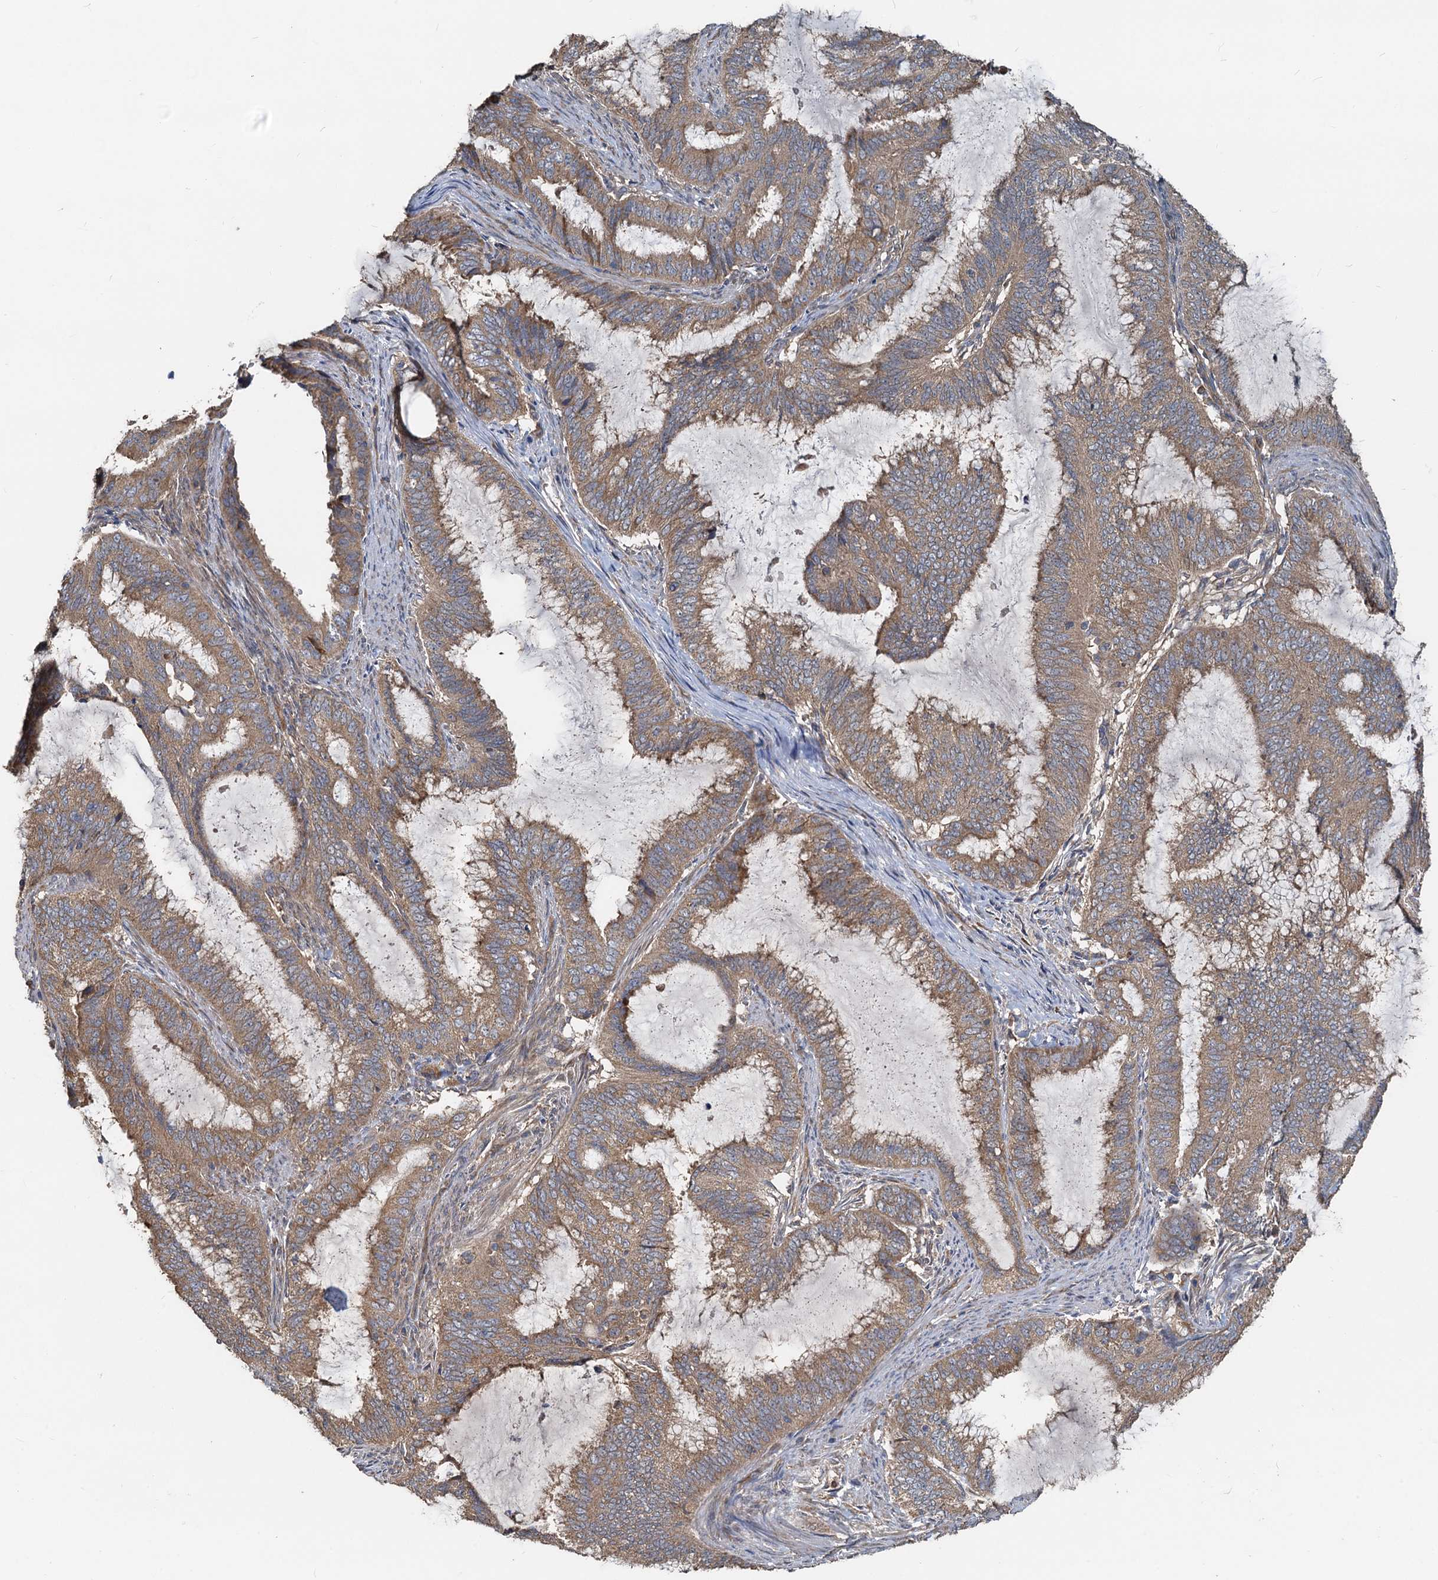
{"staining": {"intensity": "moderate", "quantity": ">75%", "location": "cytoplasmic/membranous"}, "tissue": "endometrial cancer", "cell_type": "Tumor cells", "image_type": "cancer", "snomed": [{"axis": "morphology", "description": "Adenocarcinoma, NOS"}, {"axis": "topography", "description": "Endometrium"}], "caption": "Human endometrial adenocarcinoma stained with a protein marker shows moderate staining in tumor cells.", "gene": "HYI", "patient": {"sex": "female", "age": 51}}